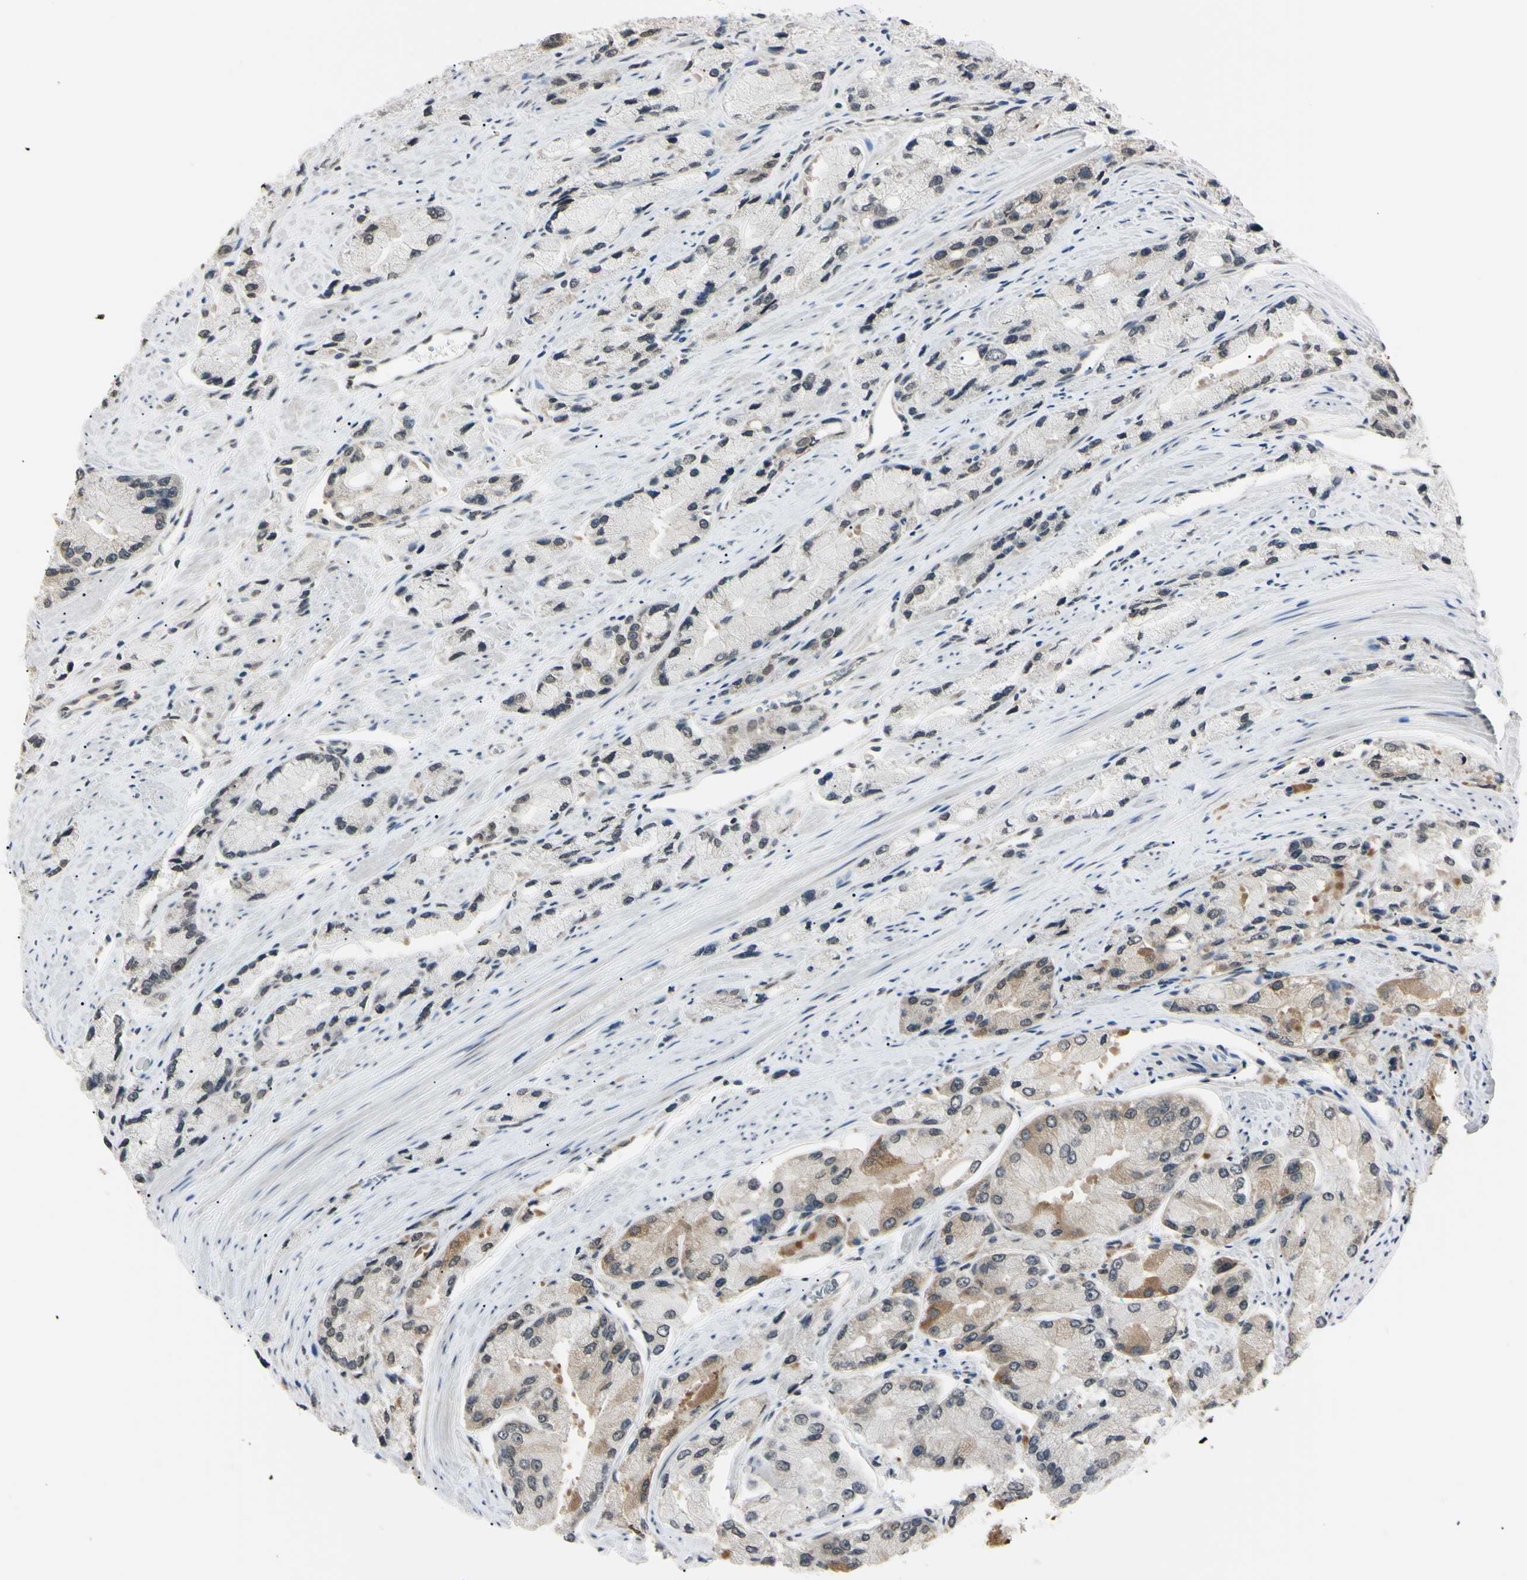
{"staining": {"intensity": "weak", "quantity": "25%-75%", "location": "cytoplasmic/membranous,nuclear"}, "tissue": "prostate cancer", "cell_type": "Tumor cells", "image_type": "cancer", "snomed": [{"axis": "morphology", "description": "Adenocarcinoma, High grade"}, {"axis": "topography", "description": "Prostate"}], "caption": "High-magnification brightfield microscopy of prostate cancer stained with DAB (3,3'-diaminobenzidine) (brown) and counterstained with hematoxylin (blue). tumor cells exhibit weak cytoplasmic/membranous and nuclear staining is present in approximately25%-75% of cells.", "gene": "CDC45", "patient": {"sex": "male", "age": 58}}